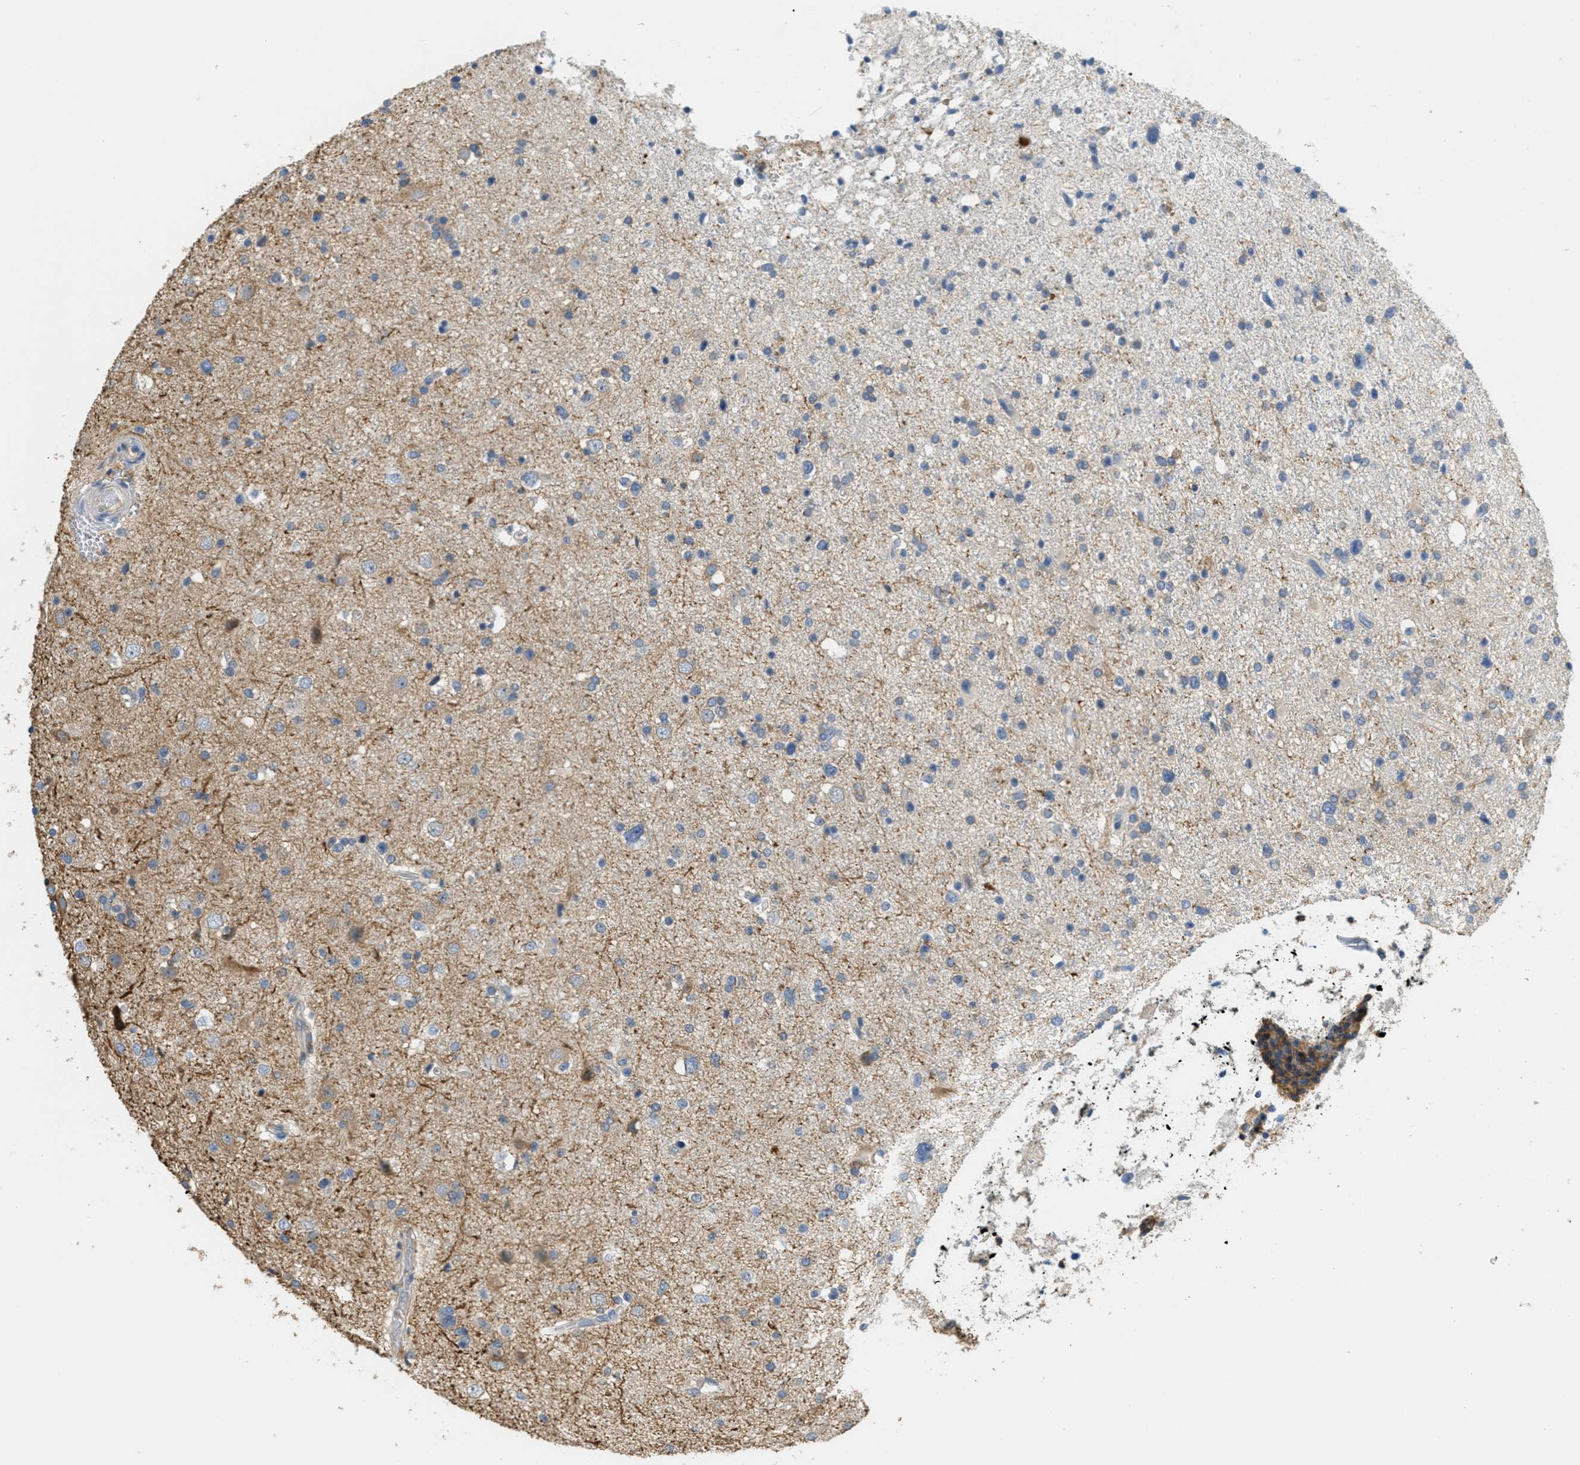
{"staining": {"intensity": "weak", "quantity": "25%-75%", "location": "cytoplasmic/membranous"}, "tissue": "glioma", "cell_type": "Tumor cells", "image_type": "cancer", "snomed": [{"axis": "morphology", "description": "Glioma, malignant, High grade"}, {"axis": "topography", "description": "Brain"}], "caption": "Brown immunohistochemical staining in glioma exhibits weak cytoplasmic/membranous expression in approximately 25%-75% of tumor cells.", "gene": "GRIK2", "patient": {"sex": "male", "age": 33}}